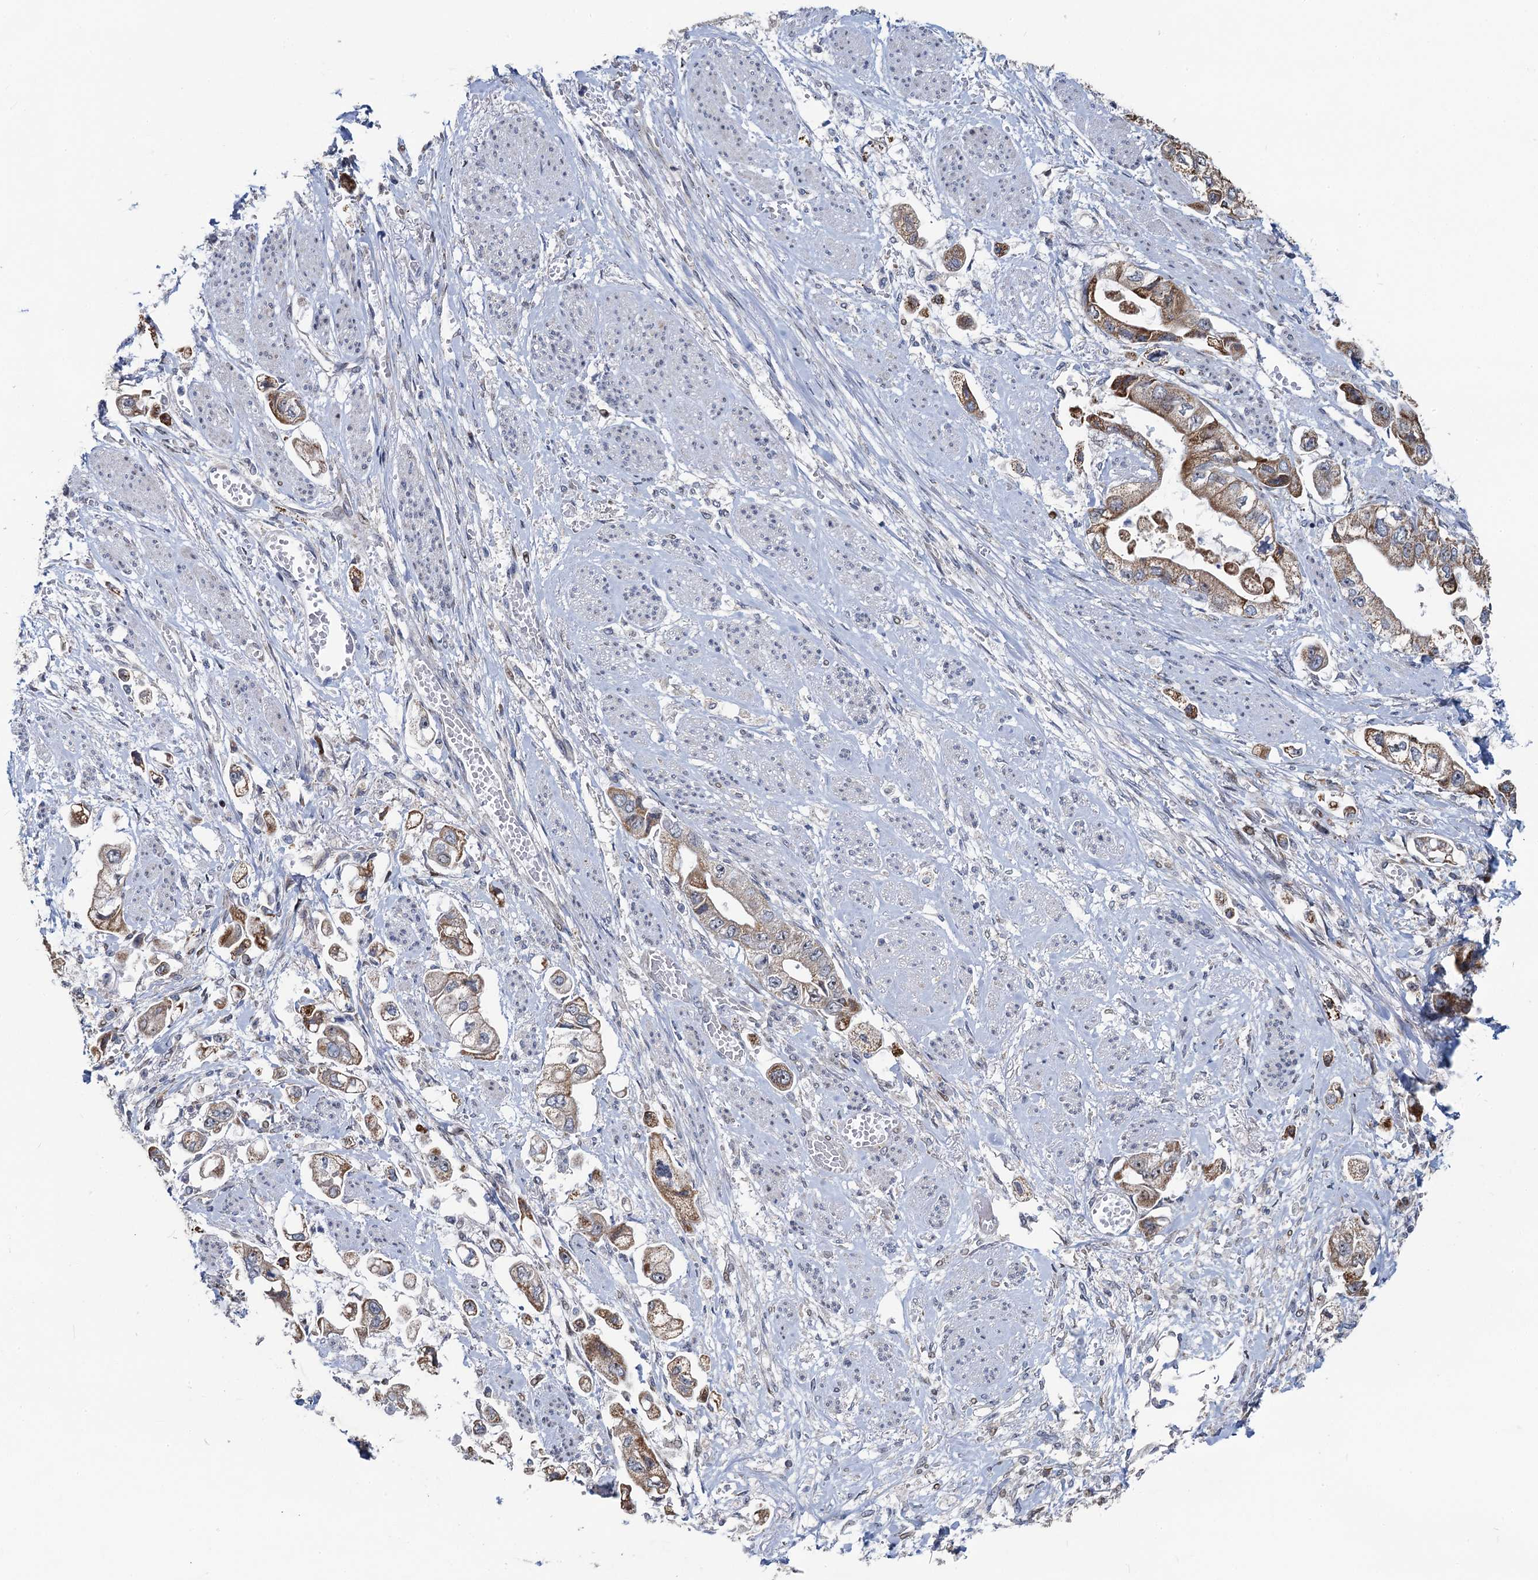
{"staining": {"intensity": "moderate", "quantity": ">75%", "location": "cytoplasmic/membranous"}, "tissue": "stomach cancer", "cell_type": "Tumor cells", "image_type": "cancer", "snomed": [{"axis": "morphology", "description": "Adenocarcinoma, NOS"}, {"axis": "topography", "description": "Stomach"}], "caption": "Moderate cytoplasmic/membranous positivity for a protein is identified in approximately >75% of tumor cells of adenocarcinoma (stomach) using immunohistochemistry (IHC).", "gene": "CCDC102A", "patient": {"sex": "male", "age": 62}}